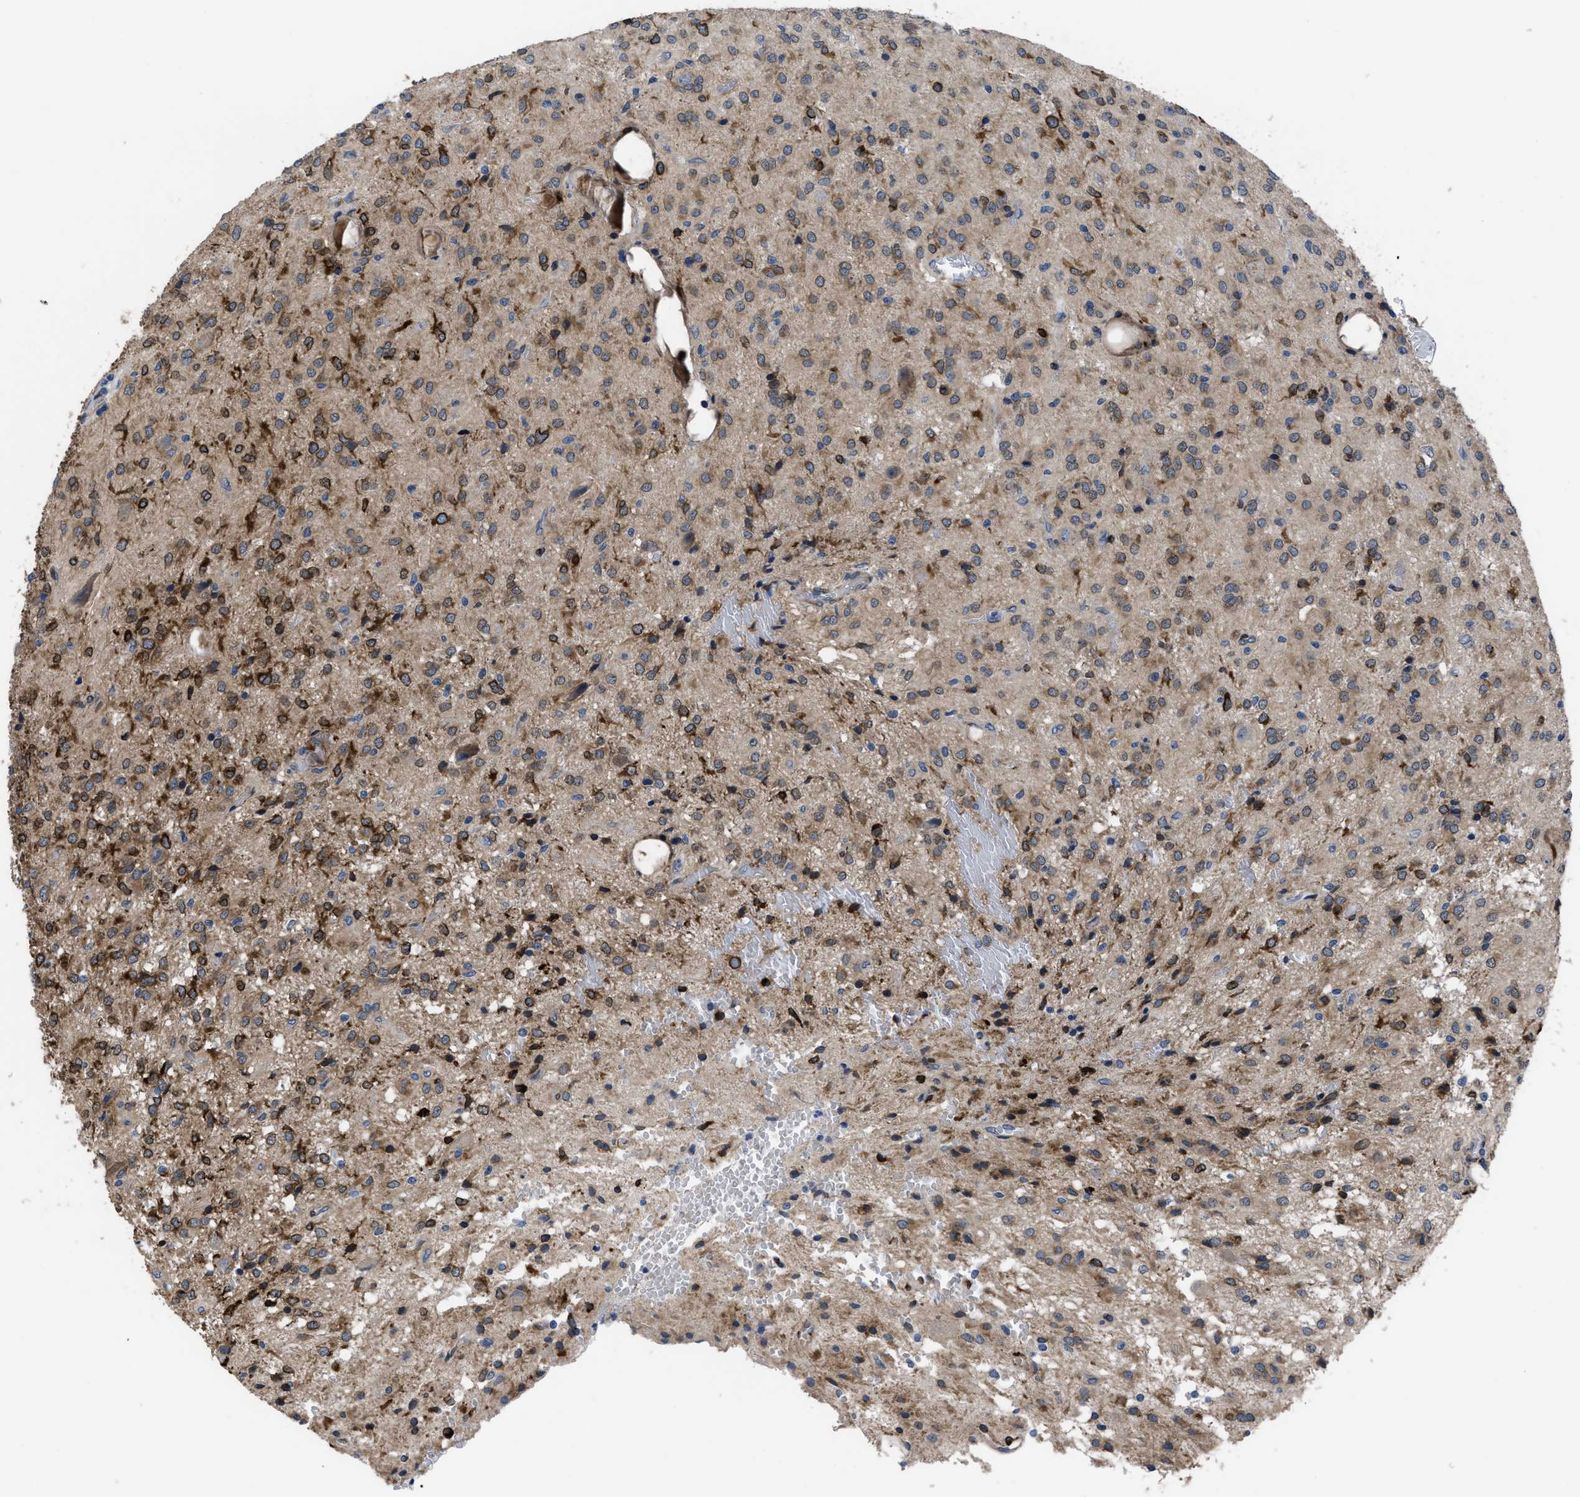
{"staining": {"intensity": "moderate", "quantity": "25%-75%", "location": "cytoplasmic/membranous"}, "tissue": "glioma", "cell_type": "Tumor cells", "image_type": "cancer", "snomed": [{"axis": "morphology", "description": "Glioma, malignant, High grade"}, {"axis": "topography", "description": "Brain"}], "caption": "A histopathology image of human malignant glioma (high-grade) stained for a protein exhibits moderate cytoplasmic/membranous brown staining in tumor cells. The staining was performed using DAB (3,3'-diaminobenzidine) to visualize the protein expression in brown, while the nuclei were stained in blue with hematoxylin (Magnification: 20x).", "gene": "SQLE", "patient": {"sex": "female", "age": 59}}